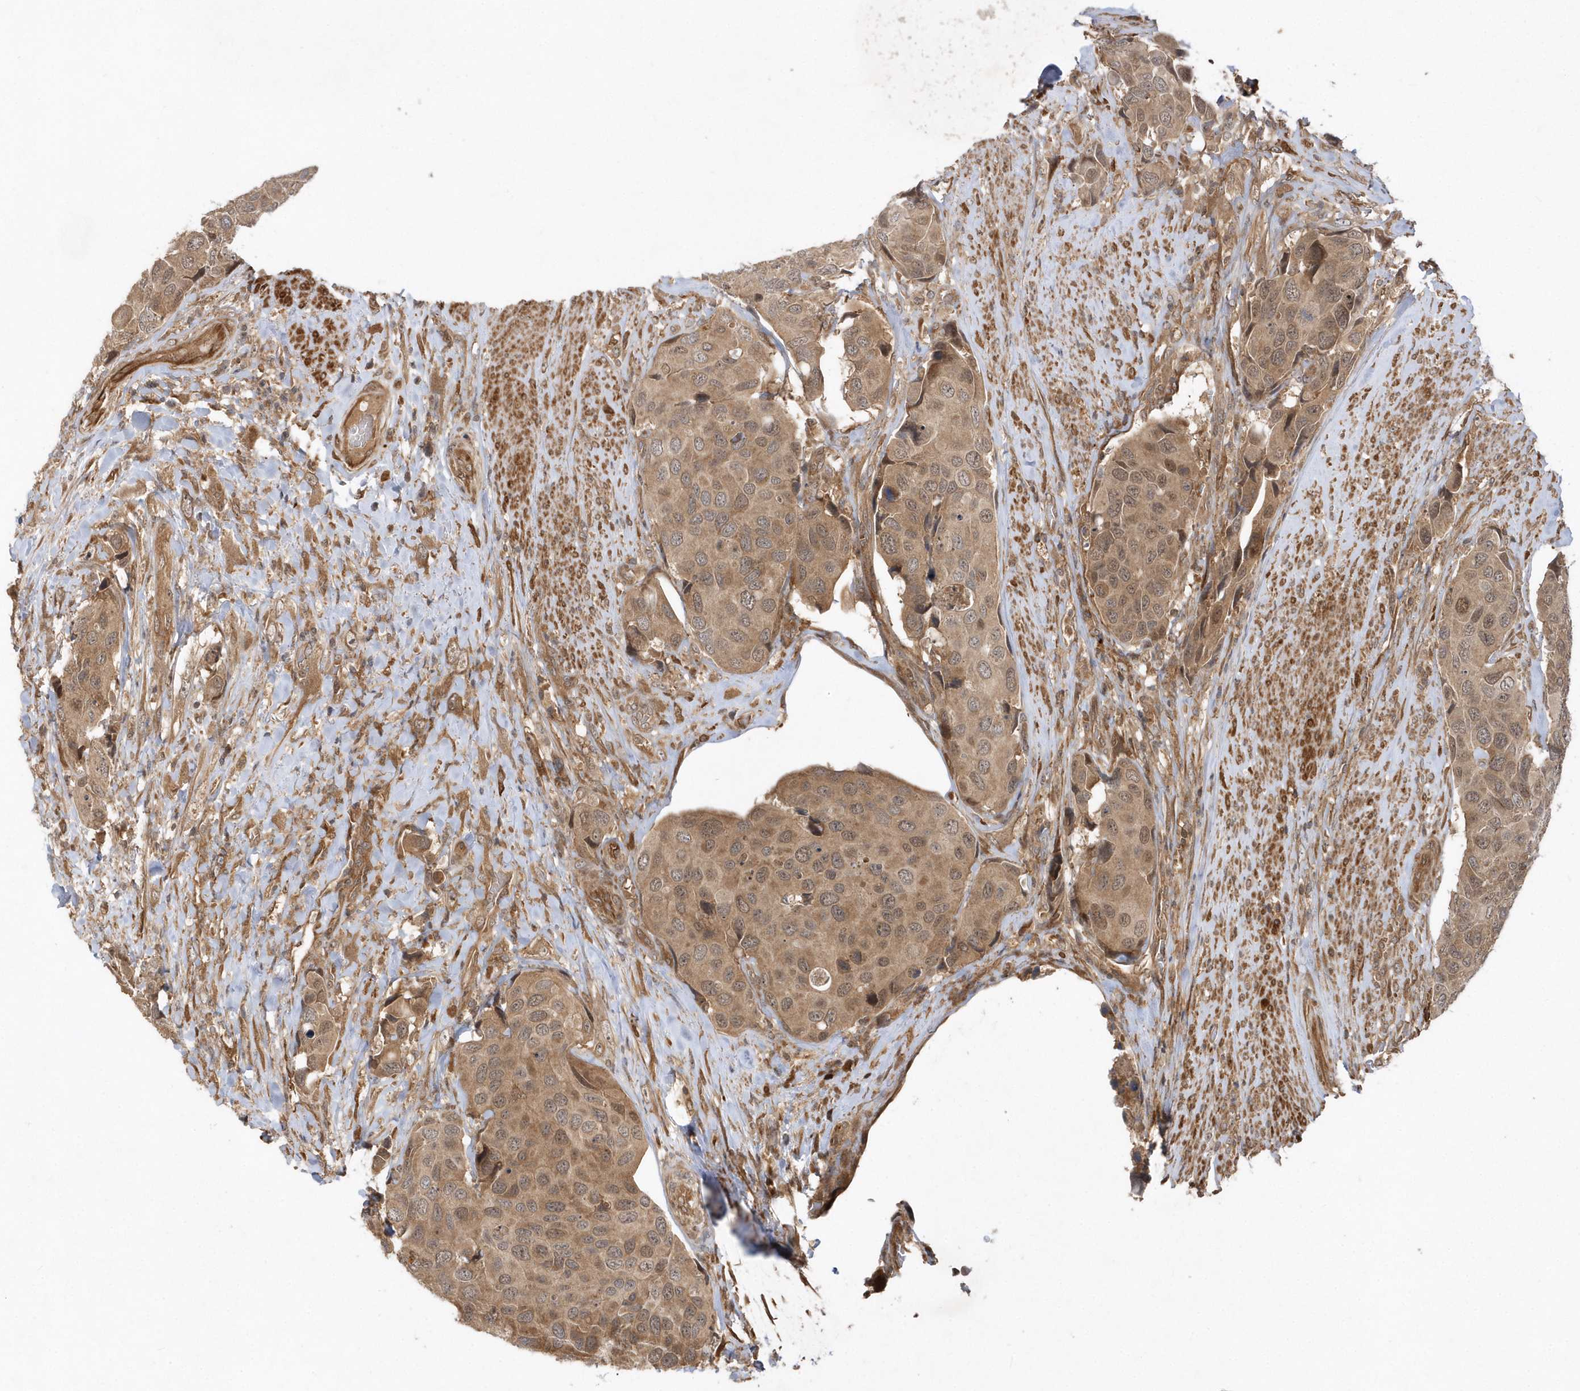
{"staining": {"intensity": "moderate", "quantity": ">75%", "location": "cytoplasmic/membranous,nuclear"}, "tissue": "urothelial cancer", "cell_type": "Tumor cells", "image_type": "cancer", "snomed": [{"axis": "morphology", "description": "Urothelial carcinoma, High grade"}, {"axis": "topography", "description": "Urinary bladder"}], "caption": "Tumor cells demonstrate medium levels of moderate cytoplasmic/membranous and nuclear positivity in approximately >75% of cells in high-grade urothelial carcinoma.", "gene": "GFM2", "patient": {"sex": "male", "age": 74}}